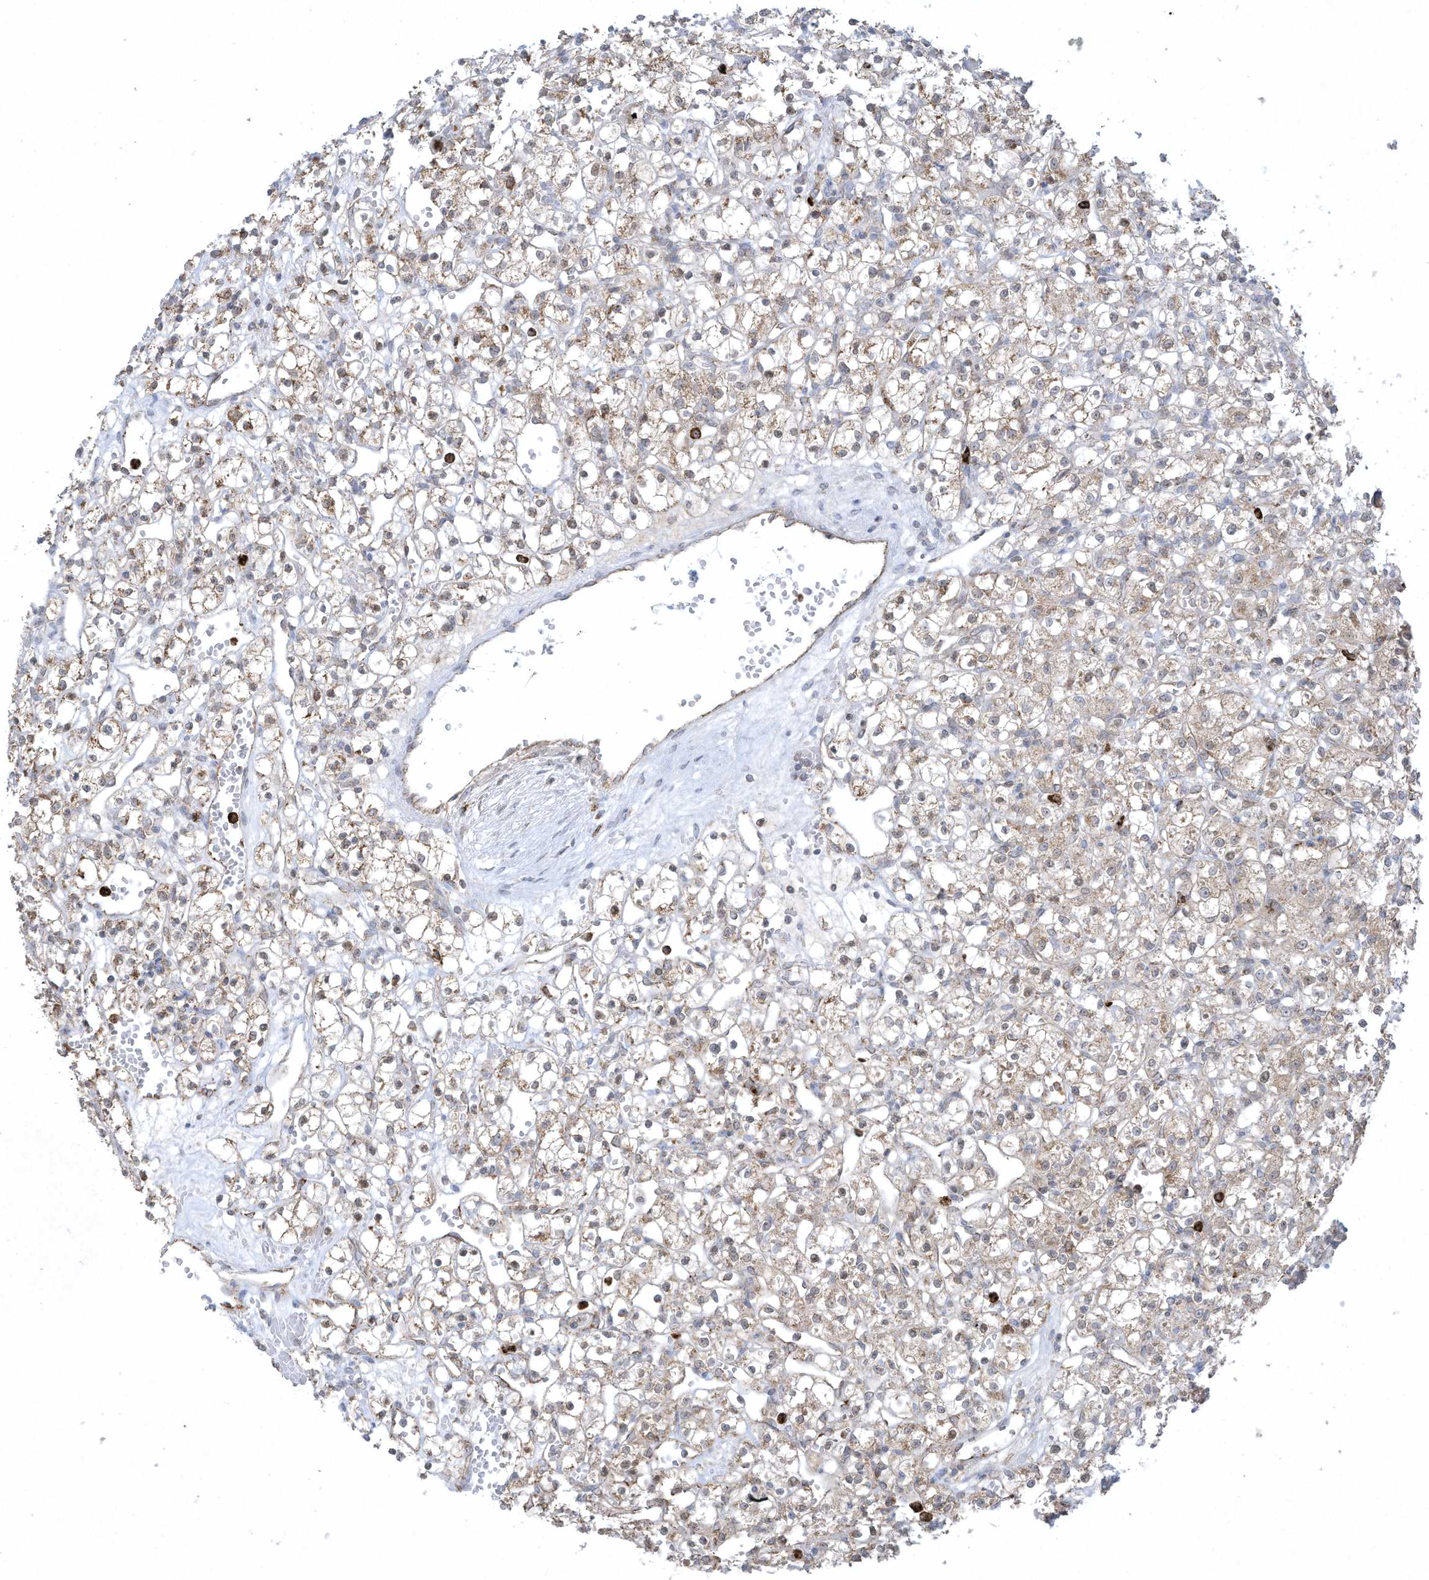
{"staining": {"intensity": "weak", "quantity": ">75%", "location": "cytoplasmic/membranous"}, "tissue": "renal cancer", "cell_type": "Tumor cells", "image_type": "cancer", "snomed": [{"axis": "morphology", "description": "Adenocarcinoma, NOS"}, {"axis": "topography", "description": "Kidney"}], "caption": "The image demonstrates immunohistochemical staining of renal cancer. There is weak cytoplasmic/membranous expression is seen in approximately >75% of tumor cells. (IHC, brightfield microscopy, high magnification).", "gene": "CHRNA4", "patient": {"sex": "female", "age": 59}}